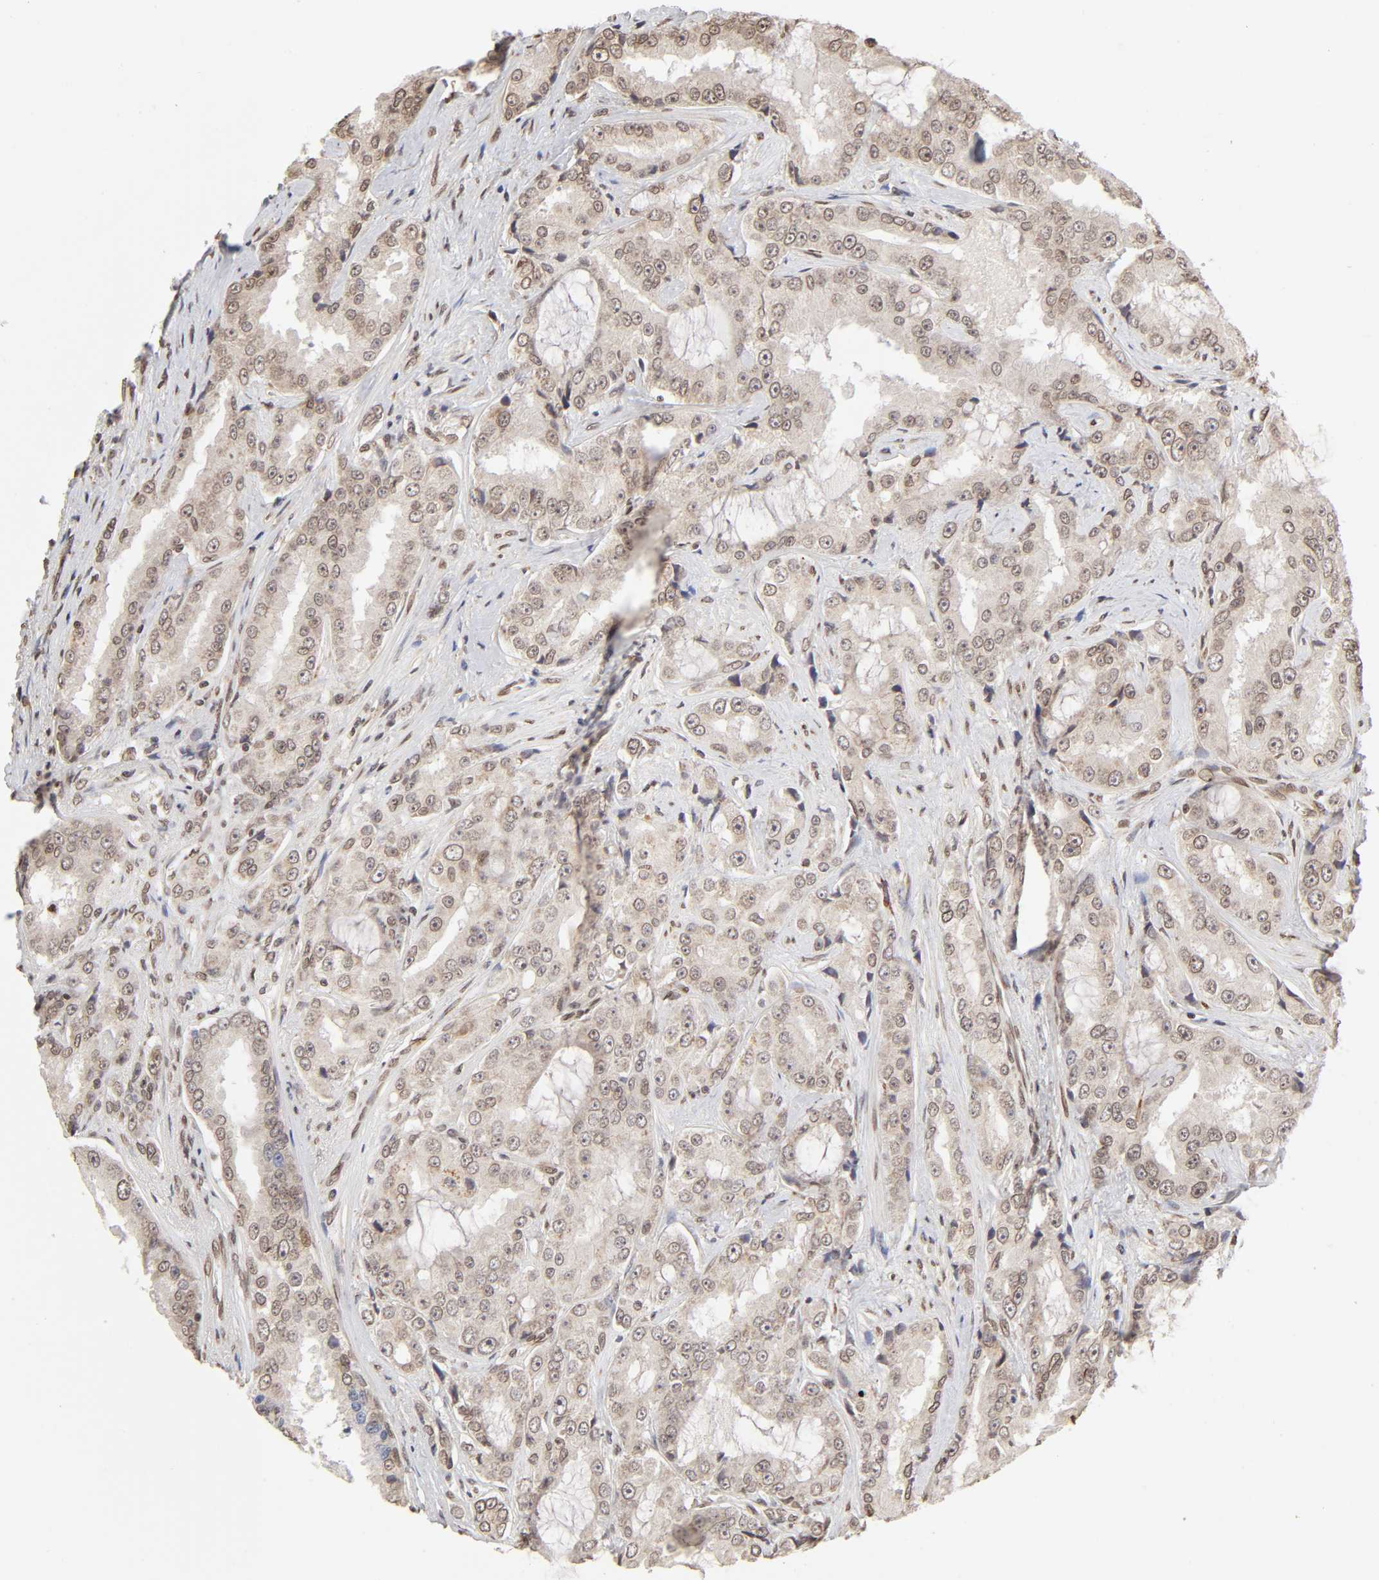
{"staining": {"intensity": "weak", "quantity": ">75%", "location": "cytoplasmic/membranous"}, "tissue": "prostate cancer", "cell_type": "Tumor cells", "image_type": "cancer", "snomed": [{"axis": "morphology", "description": "Adenocarcinoma, High grade"}, {"axis": "topography", "description": "Prostate"}], "caption": "Human prostate cancer (high-grade adenocarcinoma) stained with a brown dye demonstrates weak cytoplasmic/membranous positive expression in about >75% of tumor cells.", "gene": "MLLT6", "patient": {"sex": "male", "age": 73}}